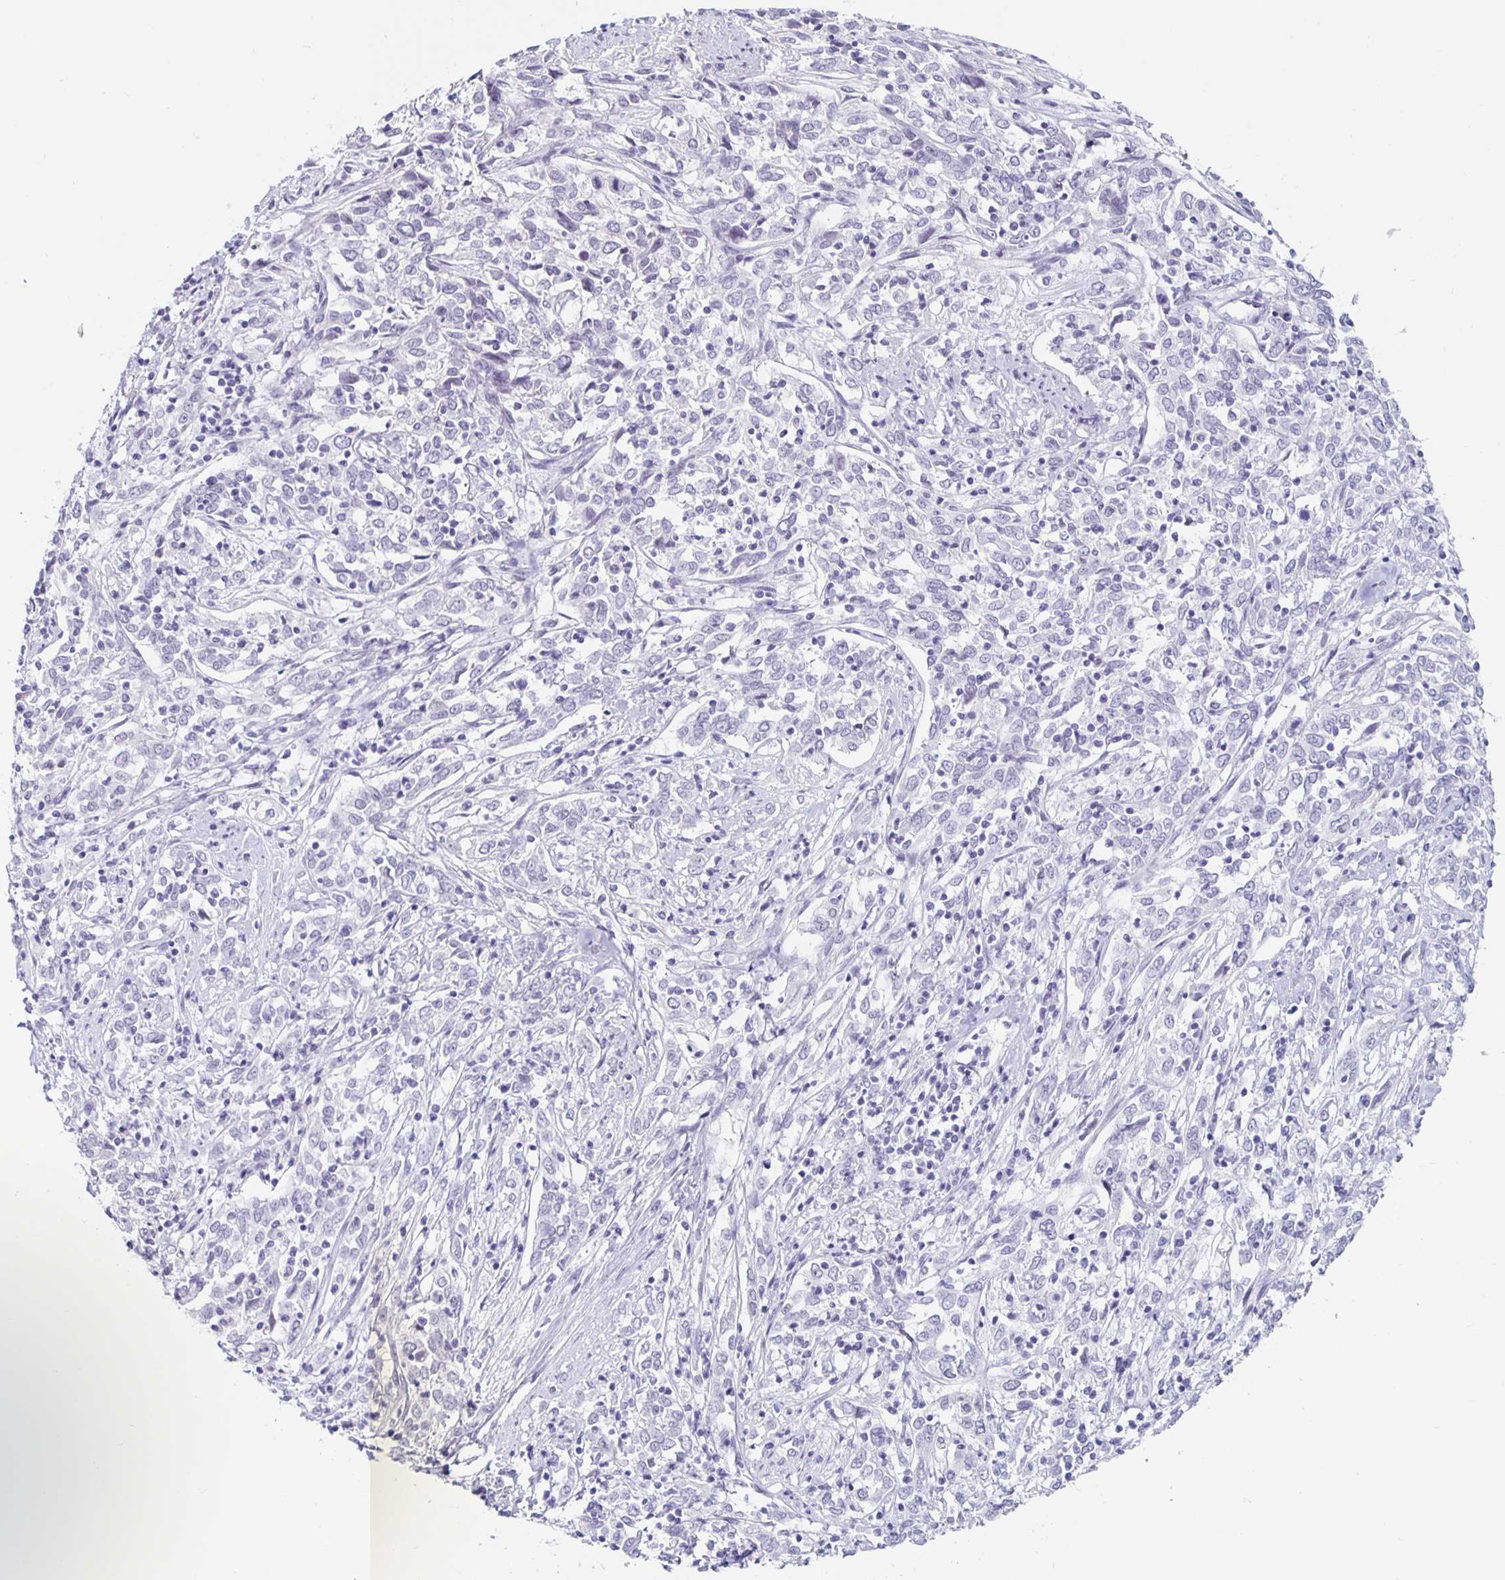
{"staining": {"intensity": "negative", "quantity": "none", "location": "none"}, "tissue": "cervical cancer", "cell_type": "Tumor cells", "image_type": "cancer", "snomed": [{"axis": "morphology", "description": "Adenocarcinoma, NOS"}, {"axis": "topography", "description": "Cervix"}], "caption": "Immunohistochemical staining of cervical cancer demonstrates no significant staining in tumor cells.", "gene": "KCNQ2", "patient": {"sex": "female", "age": 40}}